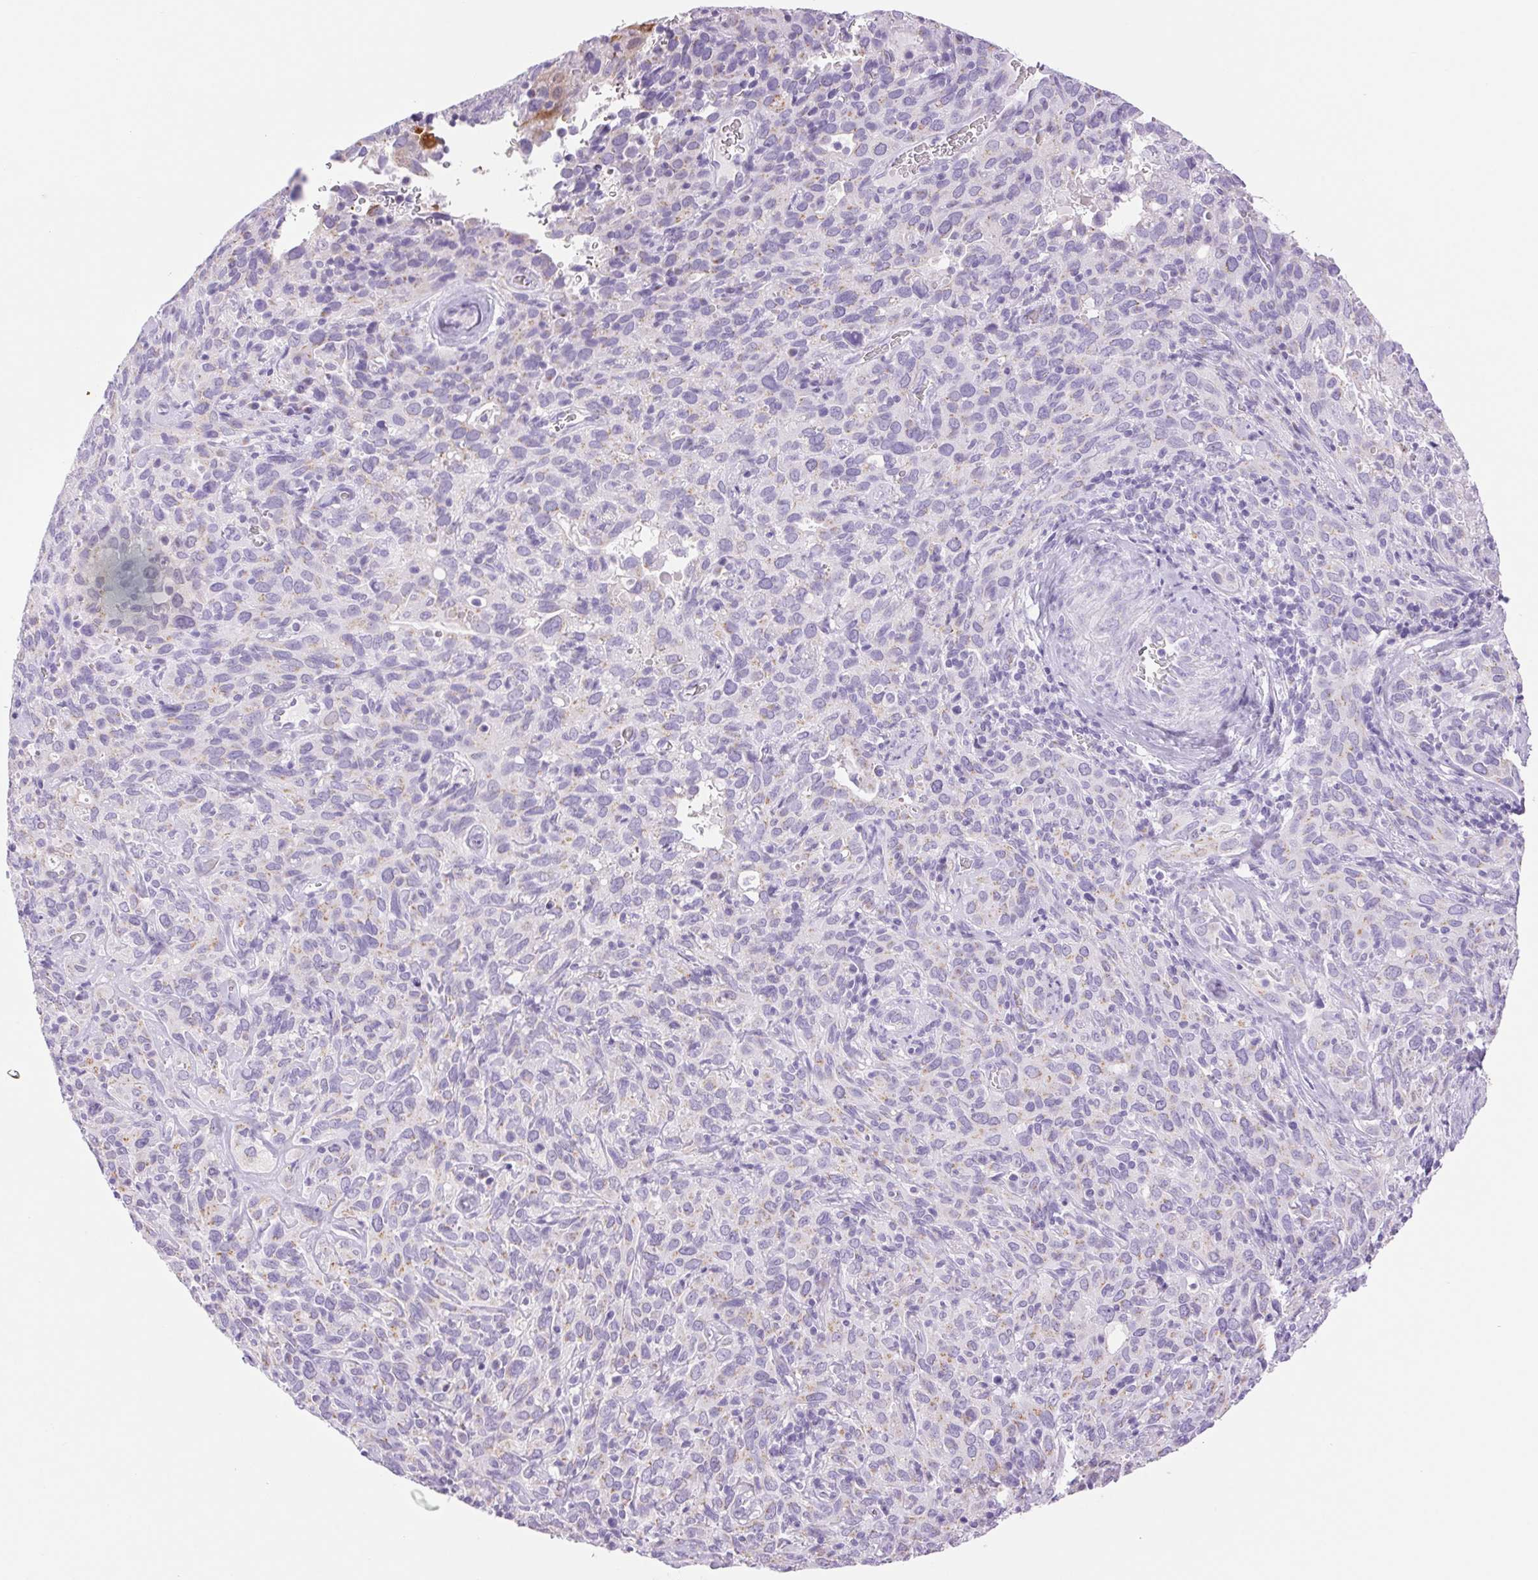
{"staining": {"intensity": "weak", "quantity": "<25%", "location": "cytoplasmic/membranous"}, "tissue": "cervical cancer", "cell_type": "Tumor cells", "image_type": "cancer", "snomed": [{"axis": "morphology", "description": "Normal tissue, NOS"}, {"axis": "morphology", "description": "Squamous cell carcinoma, NOS"}, {"axis": "topography", "description": "Cervix"}], "caption": "Immunohistochemical staining of cervical cancer (squamous cell carcinoma) displays no significant staining in tumor cells. (DAB immunohistochemistry, high magnification).", "gene": "SERPINB3", "patient": {"sex": "female", "age": 51}}